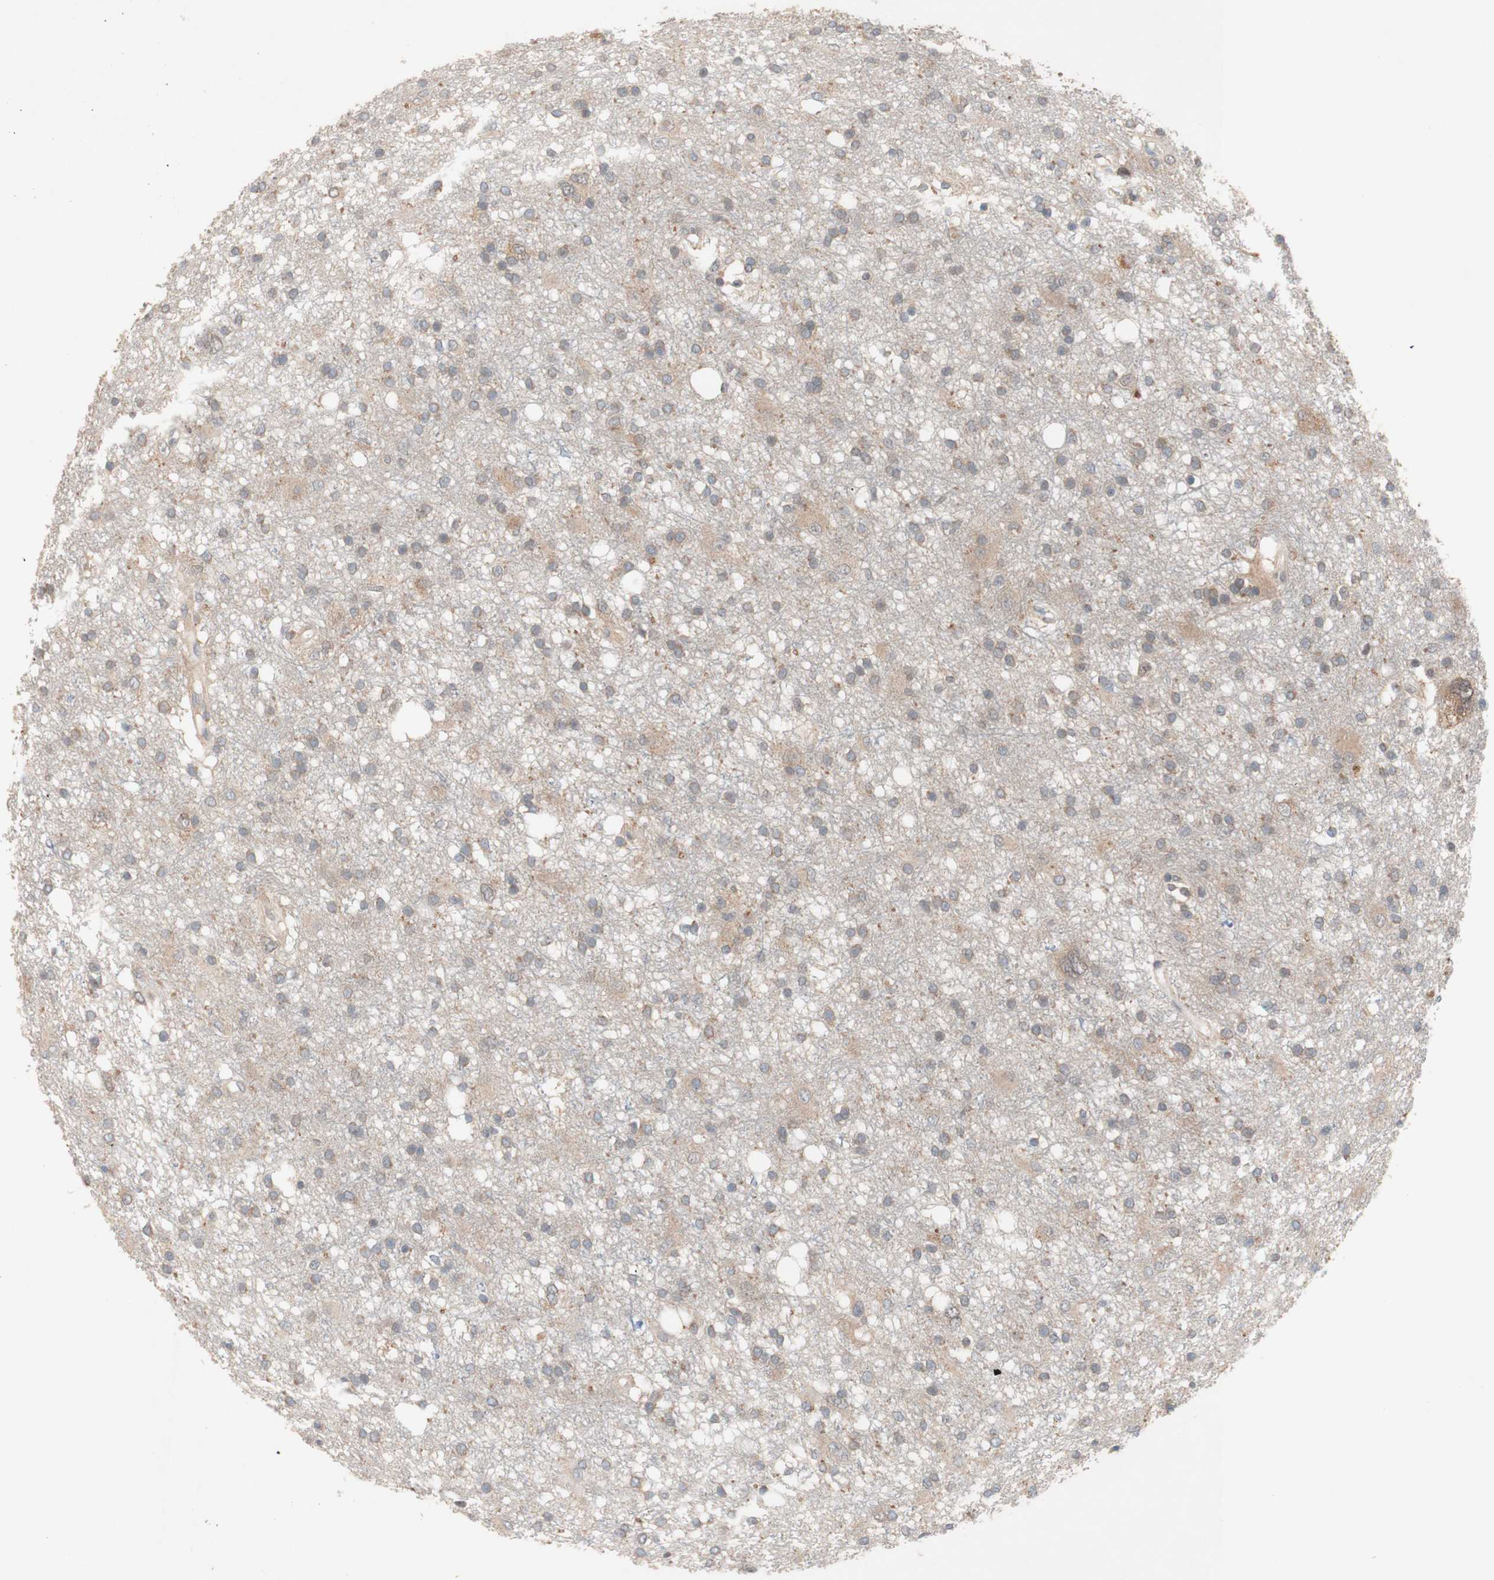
{"staining": {"intensity": "weak", "quantity": "25%-75%", "location": "cytoplasmic/membranous"}, "tissue": "glioma", "cell_type": "Tumor cells", "image_type": "cancer", "snomed": [{"axis": "morphology", "description": "Glioma, malignant, High grade"}, {"axis": "topography", "description": "Brain"}], "caption": "Immunohistochemistry of human glioma shows low levels of weak cytoplasmic/membranous expression in approximately 25%-75% of tumor cells.", "gene": "PEX2", "patient": {"sex": "female", "age": 59}}